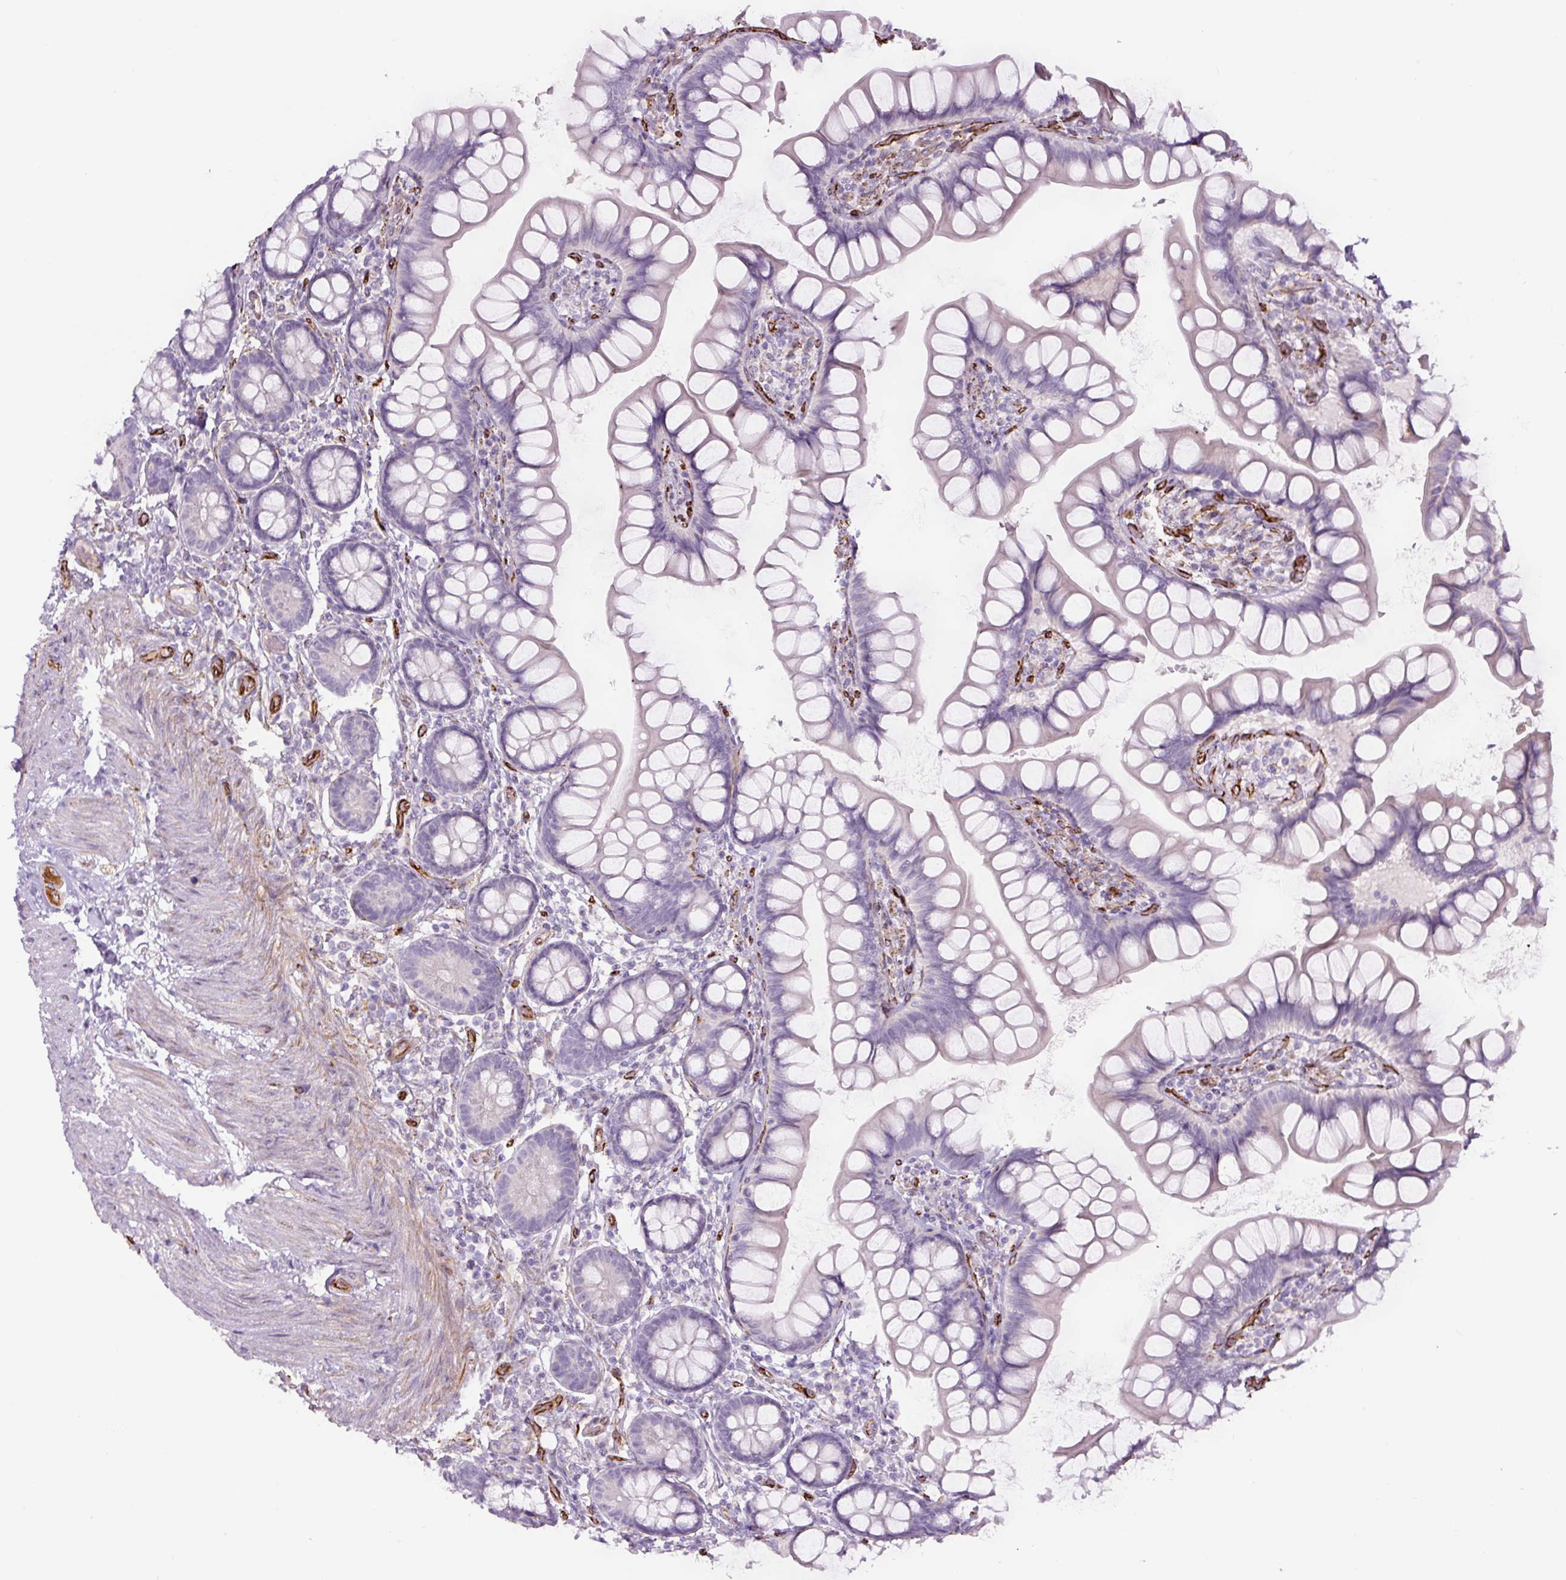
{"staining": {"intensity": "negative", "quantity": "none", "location": "none"}, "tissue": "small intestine", "cell_type": "Glandular cells", "image_type": "normal", "snomed": [{"axis": "morphology", "description": "Normal tissue, NOS"}, {"axis": "topography", "description": "Small intestine"}], "caption": "This is a image of immunohistochemistry staining of unremarkable small intestine, which shows no staining in glandular cells.", "gene": "NES", "patient": {"sex": "male", "age": 70}}